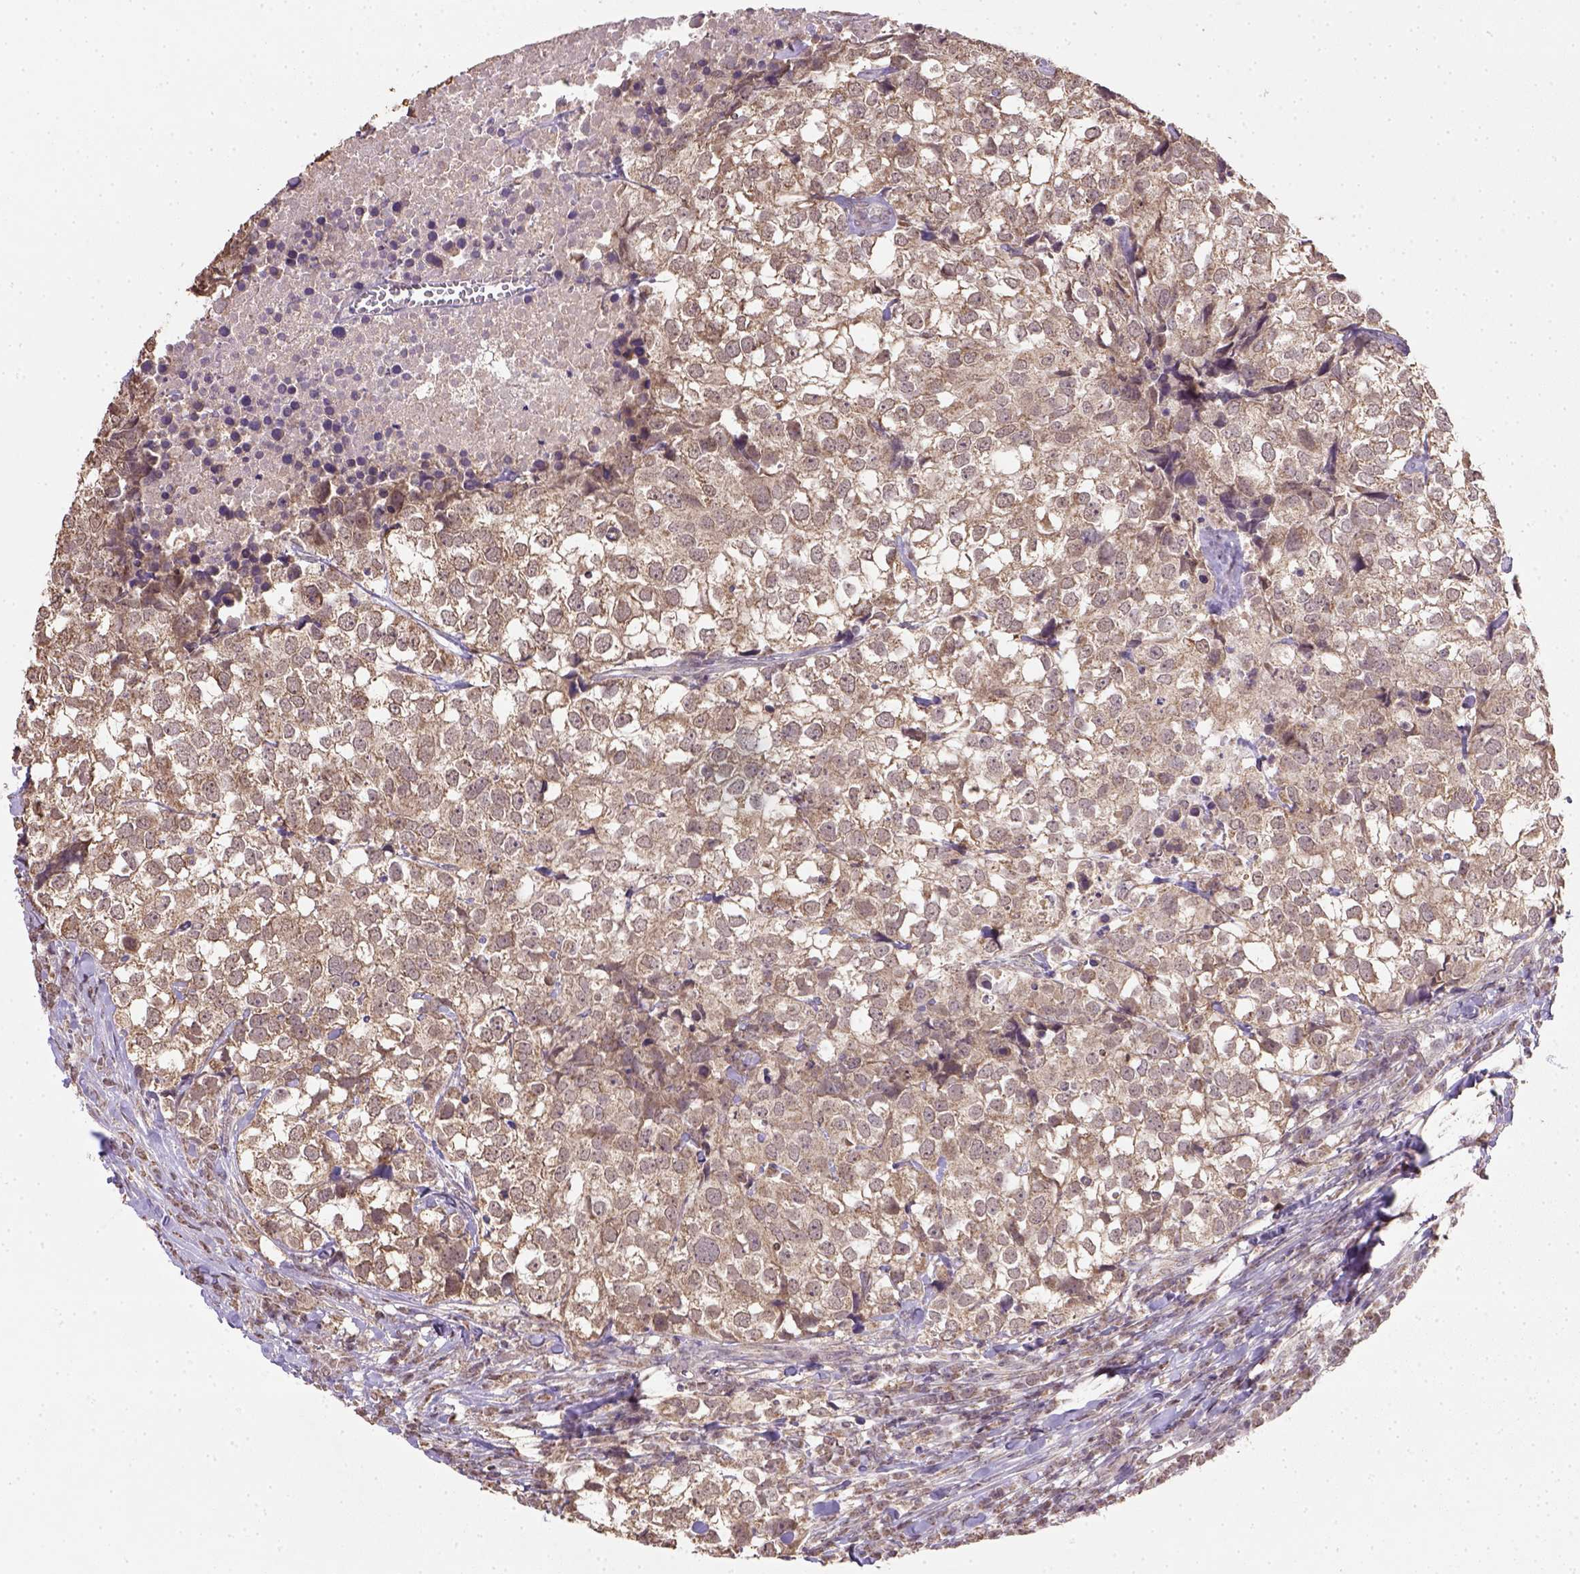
{"staining": {"intensity": "moderate", "quantity": ">75%", "location": "cytoplasmic/membranous"}, "tissue": "breast cancer", "cell_type": "Tumor cells", "image_type": "cancer", "snomed": [{"axis": "morphology", "description": "Duct carcinoma"}, {"axis": "topography", "description": "Breast"}], "caption": "Tumor cells display medium levels of moderate cytoplasmic/membranous positivity in about >75% of cells in breast cancer (intraductal carcinoma).", "gene": "NUDT10", "patient": {"sex": "female", "age": 30}}